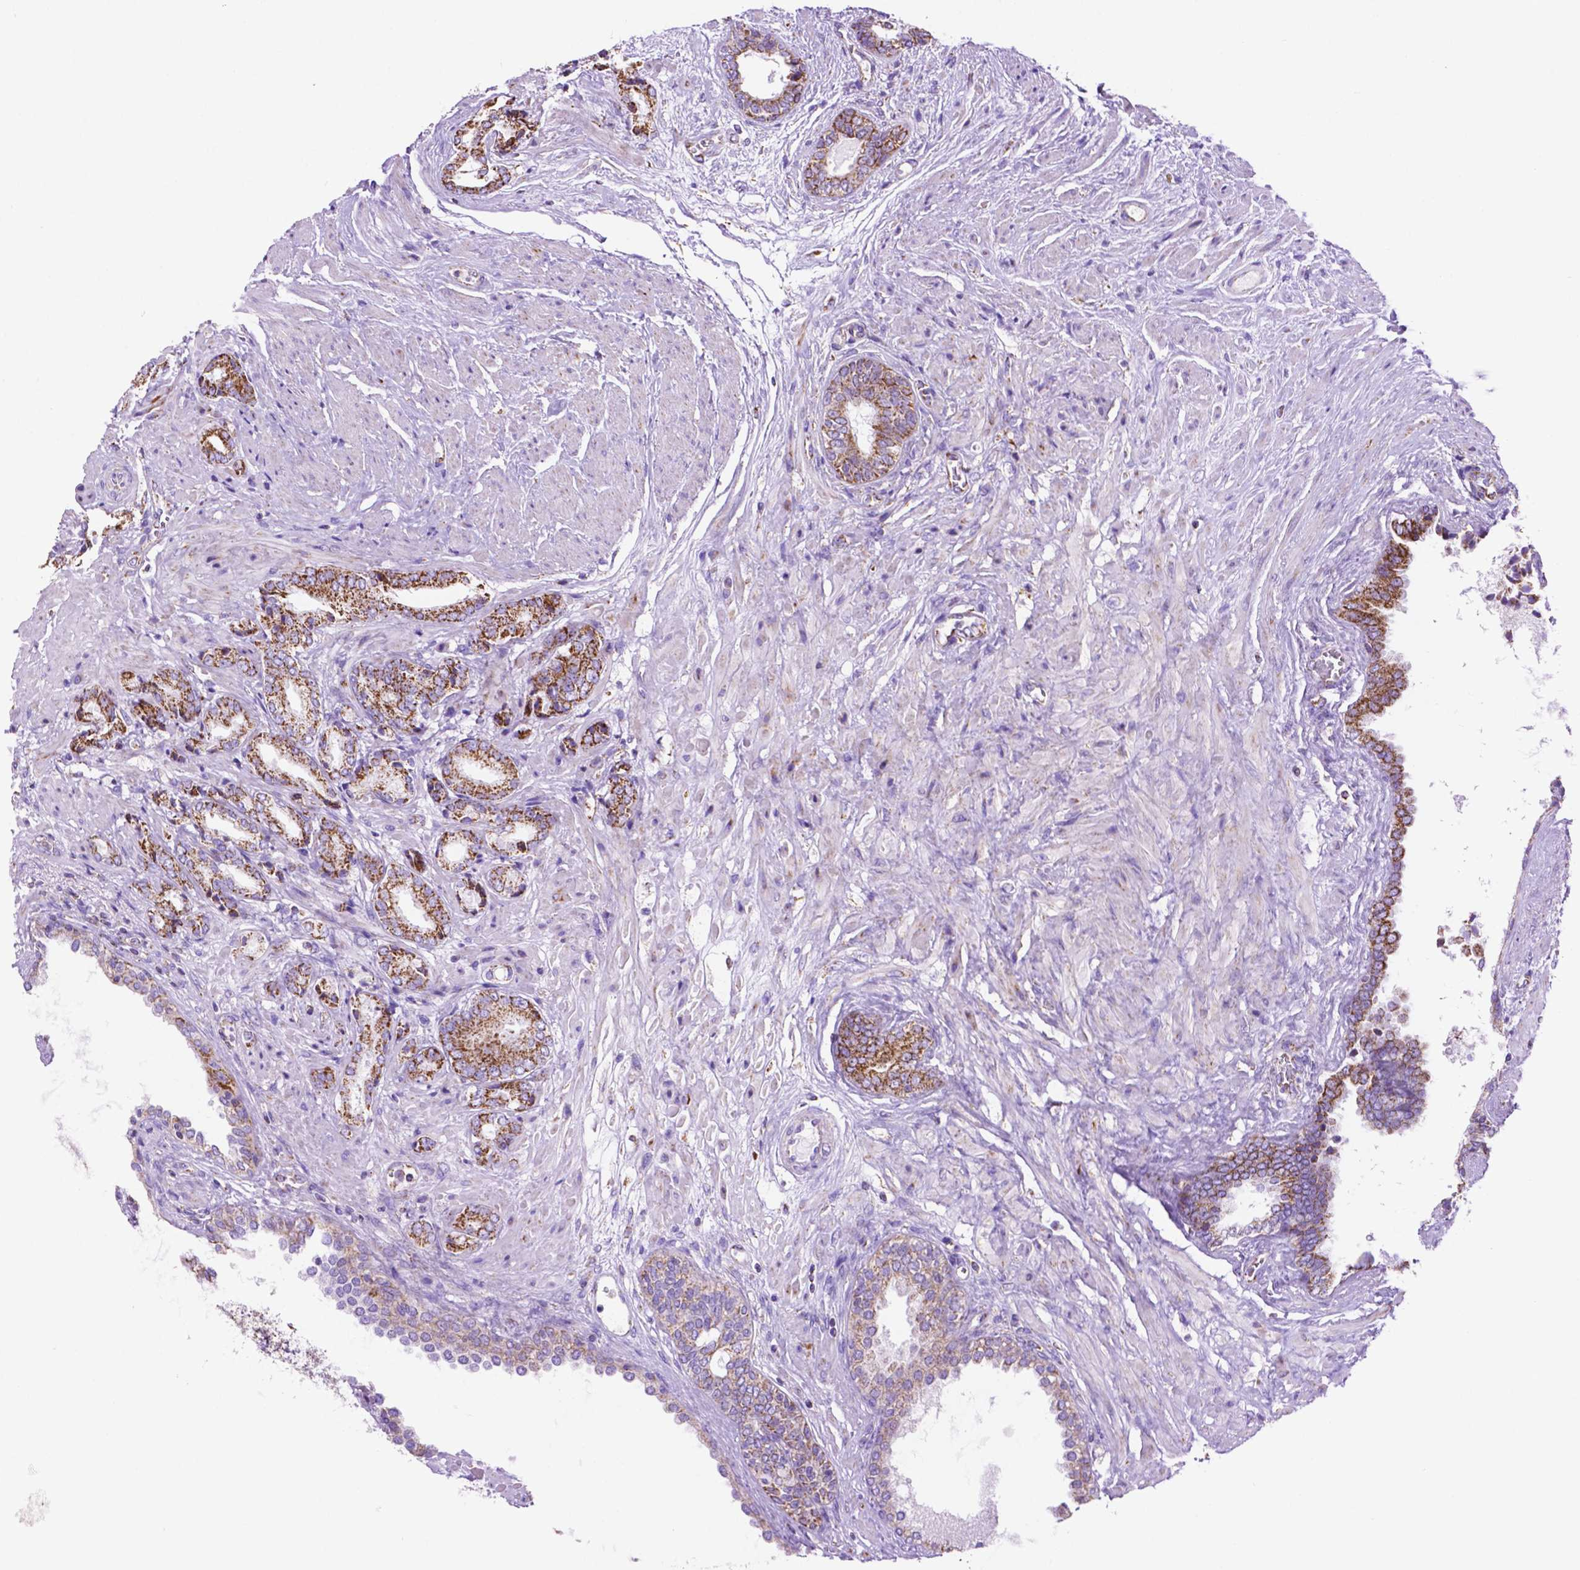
{"staining": {"intensity": "strong", "quantity": ">75%", "location": "cytoplasmic/membranous"}, "tissue": "prostate cancer", "cell_type": "Tumor cells", "image_type": "cancer", "snomed": [{"axis": "morphology", "description": "Adenocarcinoma, High grade"}, {"axis": "topography", "description": "Prostate"}], "caption": "High-magnification brightfield microscopy of adenocarcinoma (high-grade) (prostate) stained with DAB (3,3'-diaminobenzidine) (brown) and counterstained with hematoxylin (blue). tumor cells exhibit strong cytoplasmic/membranous positivity is identified in about>75% of cells.", "gene": "GDPD5", "patient": {"sex": "male", "age": 56}}